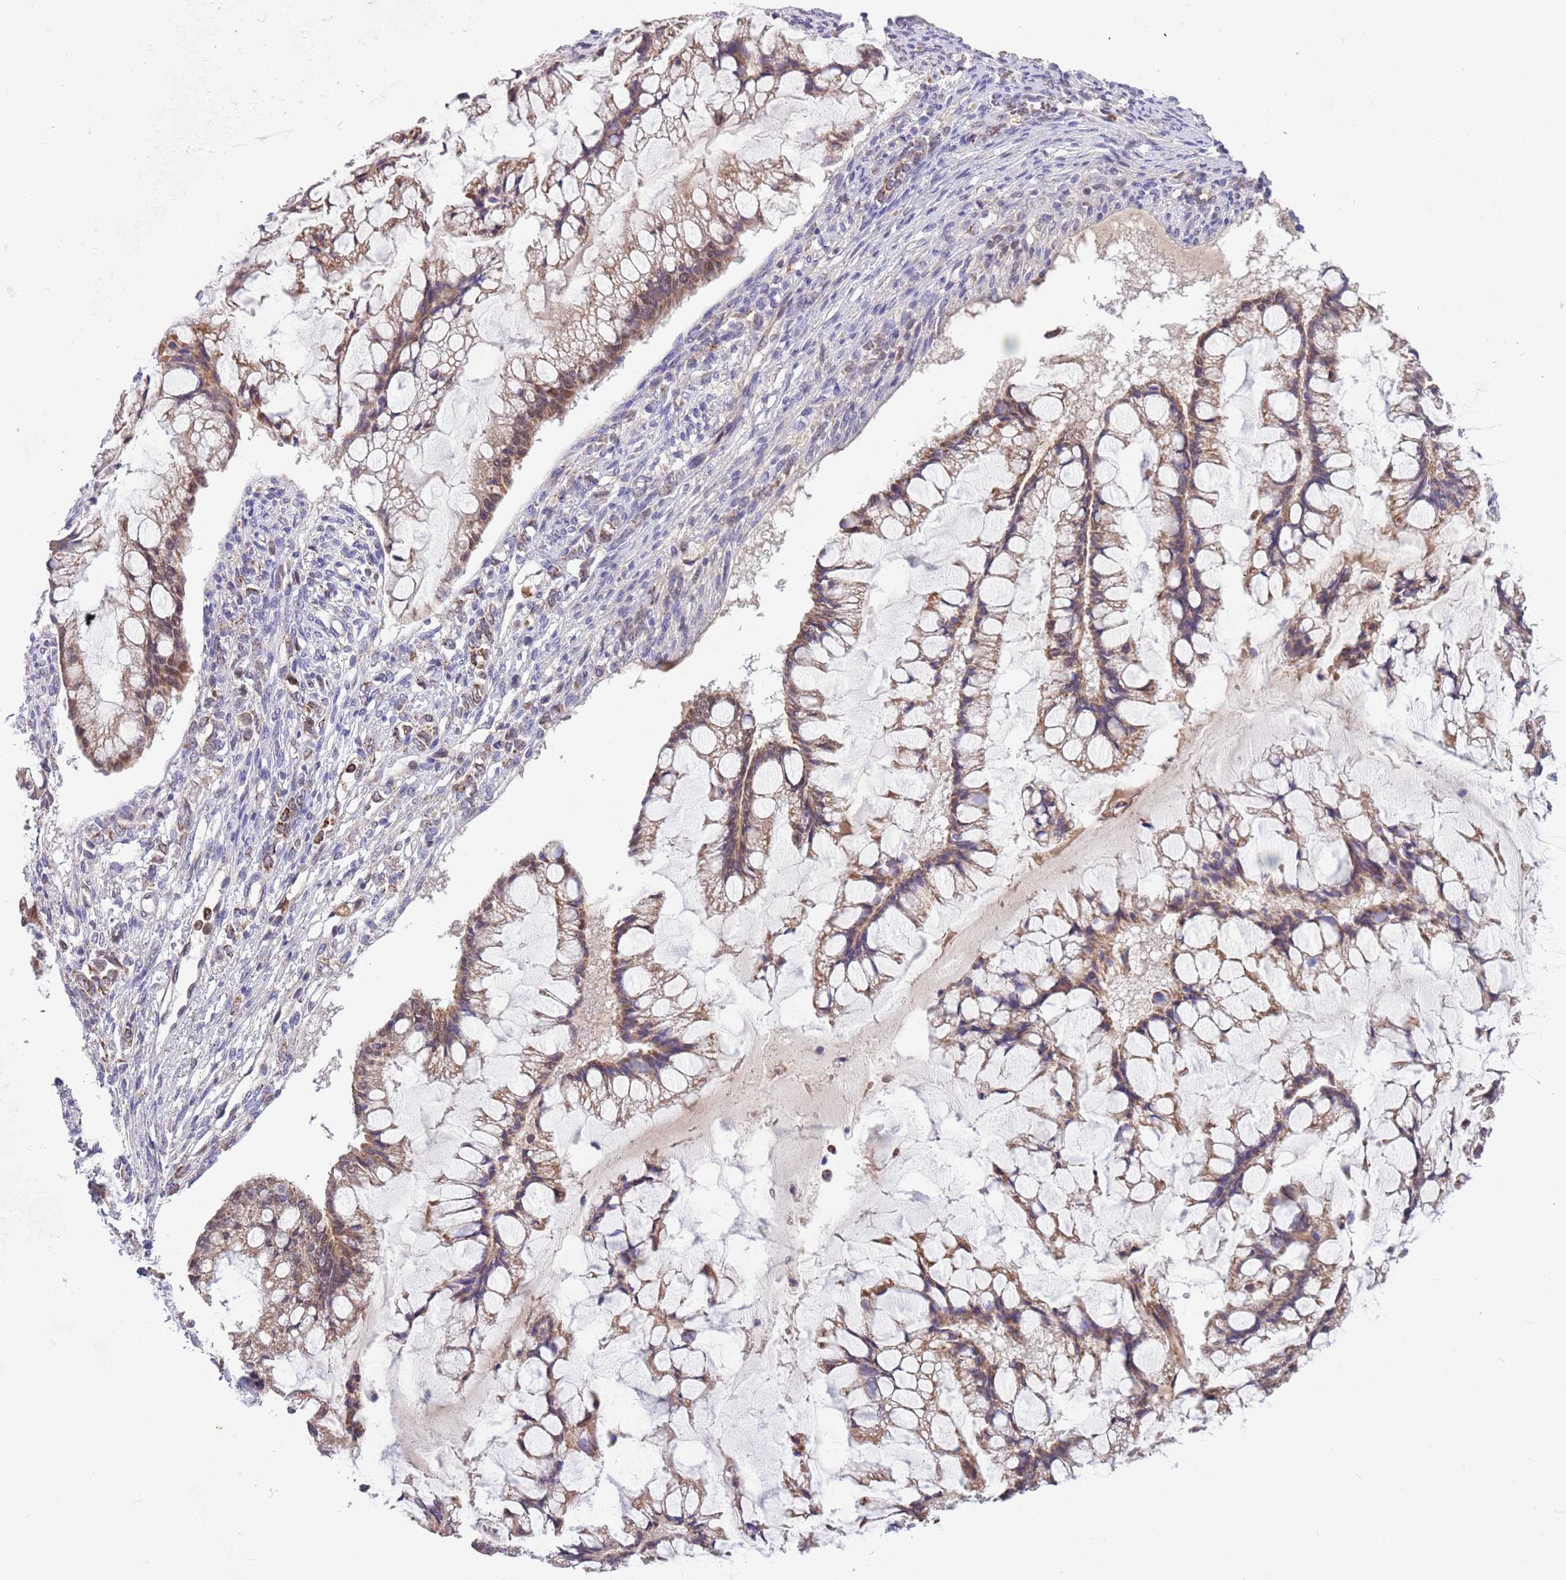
{"staining": {"intensity": "moderate", "quantity": ">75%", "location": "cytoplasmic/membranous"}, "tissue": "ovarian cancer", "cell_type": "Tumor cells", "image_type": "cancer", "snomed": [{"axis": "morphology", "description": "Cystadenocarcinoma, mucinous, NOS"}, {"axis": "topography", "description": "Ovary"}], "caption": "High-power microscopy captured an IHC micrograph of ovarian cancer, revealing moderate cytoplasmic/membranous expression in approximately >75% of tumor cells. The staining was performed using DAB (3,3'-diaminobenzidine), with brown indicating positive protein expression. Nuclei are stained blue with hematoxylin.", "gene": "DDT", "patient": {"sex": "female", "age": 73}}